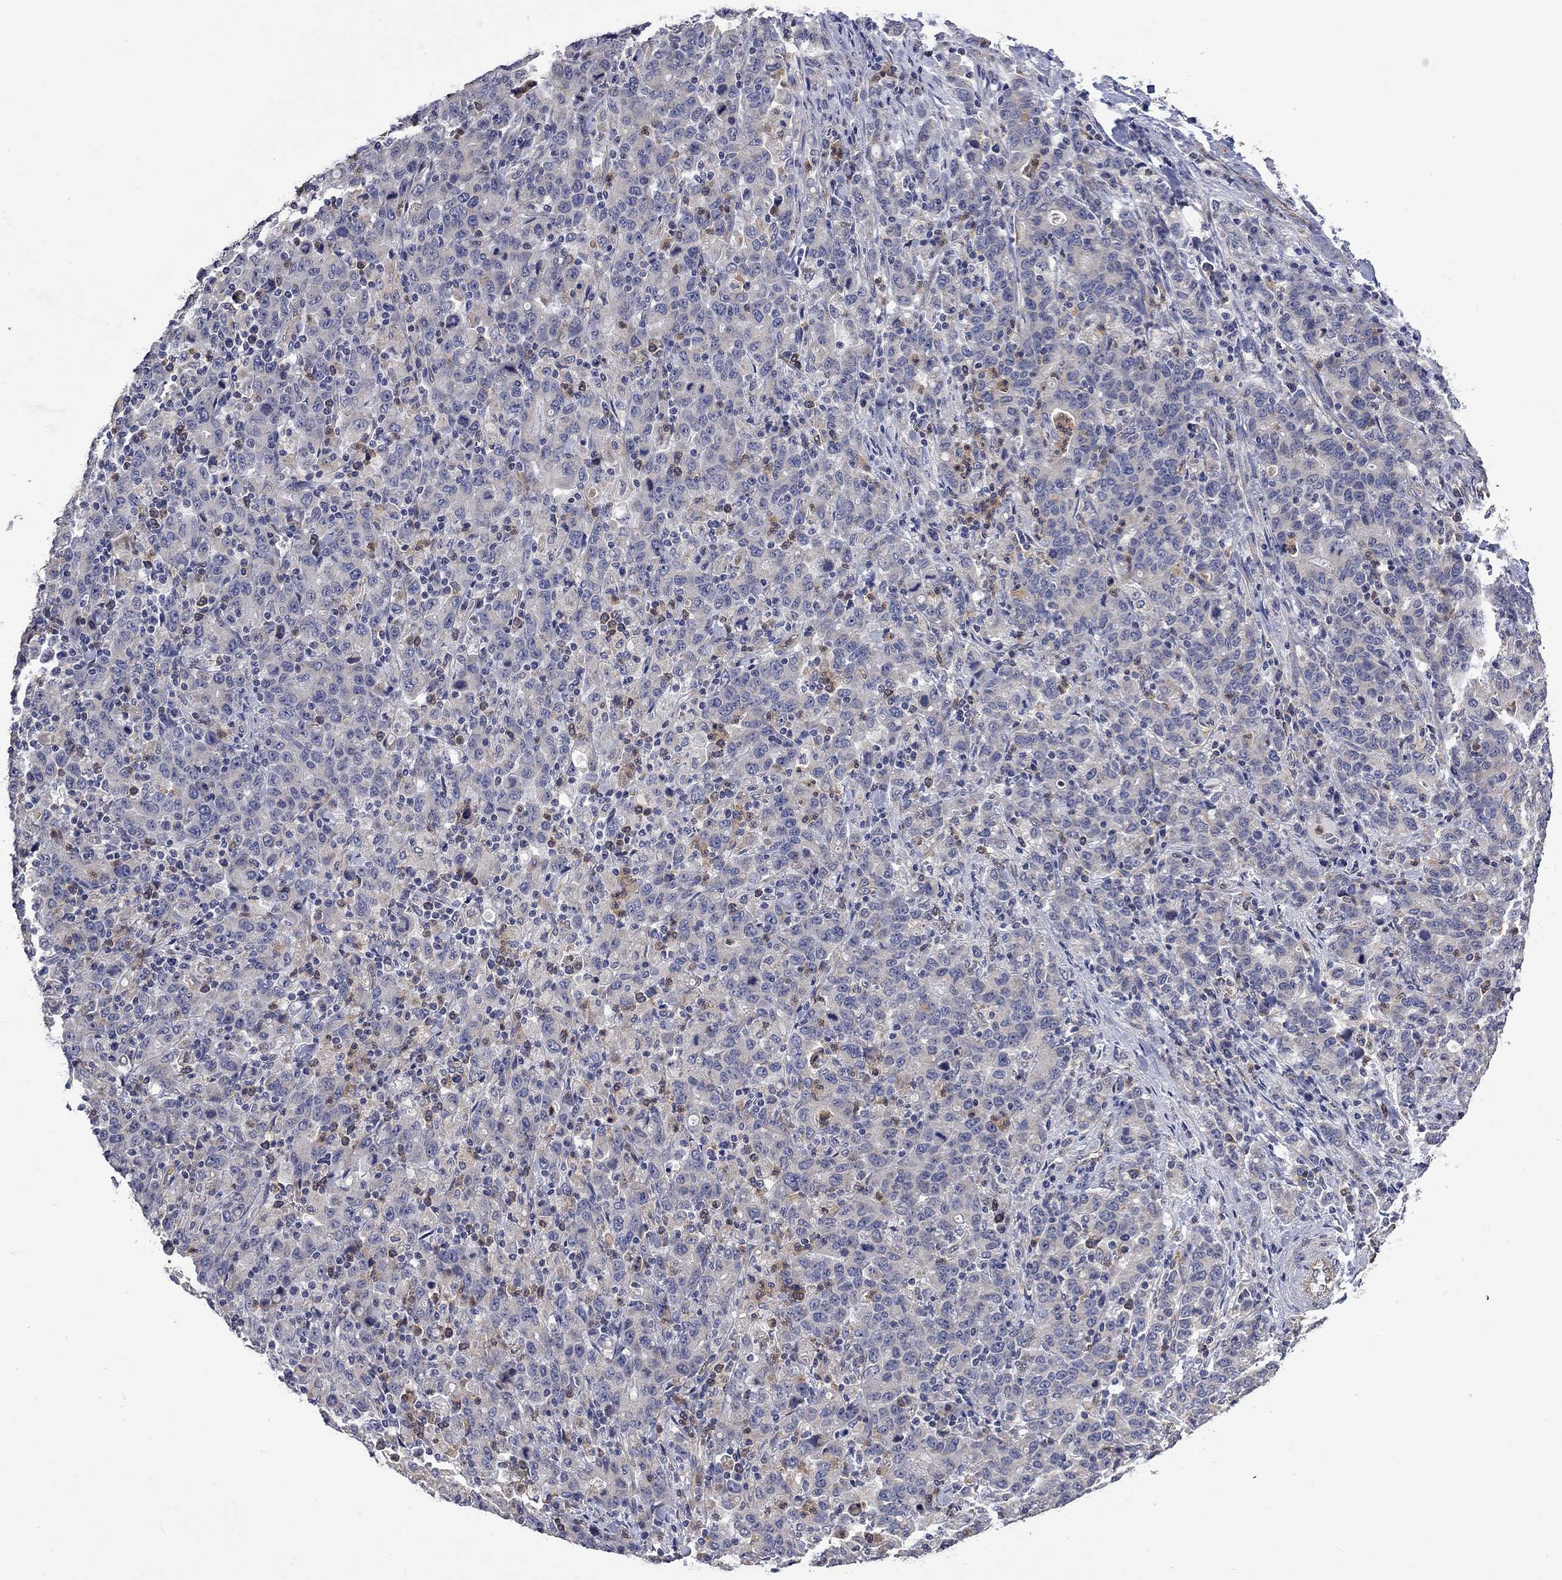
{"staining": {"intensity": "weak", "quantity": "<25%", "location": "cytoplasmic/membranous"}, "tissue": "stomach cancer", "cell_type": "Tumor cells", "image_type": "cancer", "snomed": [{"axis": "morphology", "description": "Adenocarcinoma, NOS"}, {"axis": "topography", "description": "Stomach, upper"}], "caption": "DAB (3,3'-diaminobenzidine) immunohistochemical staining of stomach cancer shows no significant expression in tumor cells.", "gene": "CAMKK2", "patient": {"sex": "male", "age": 69}}